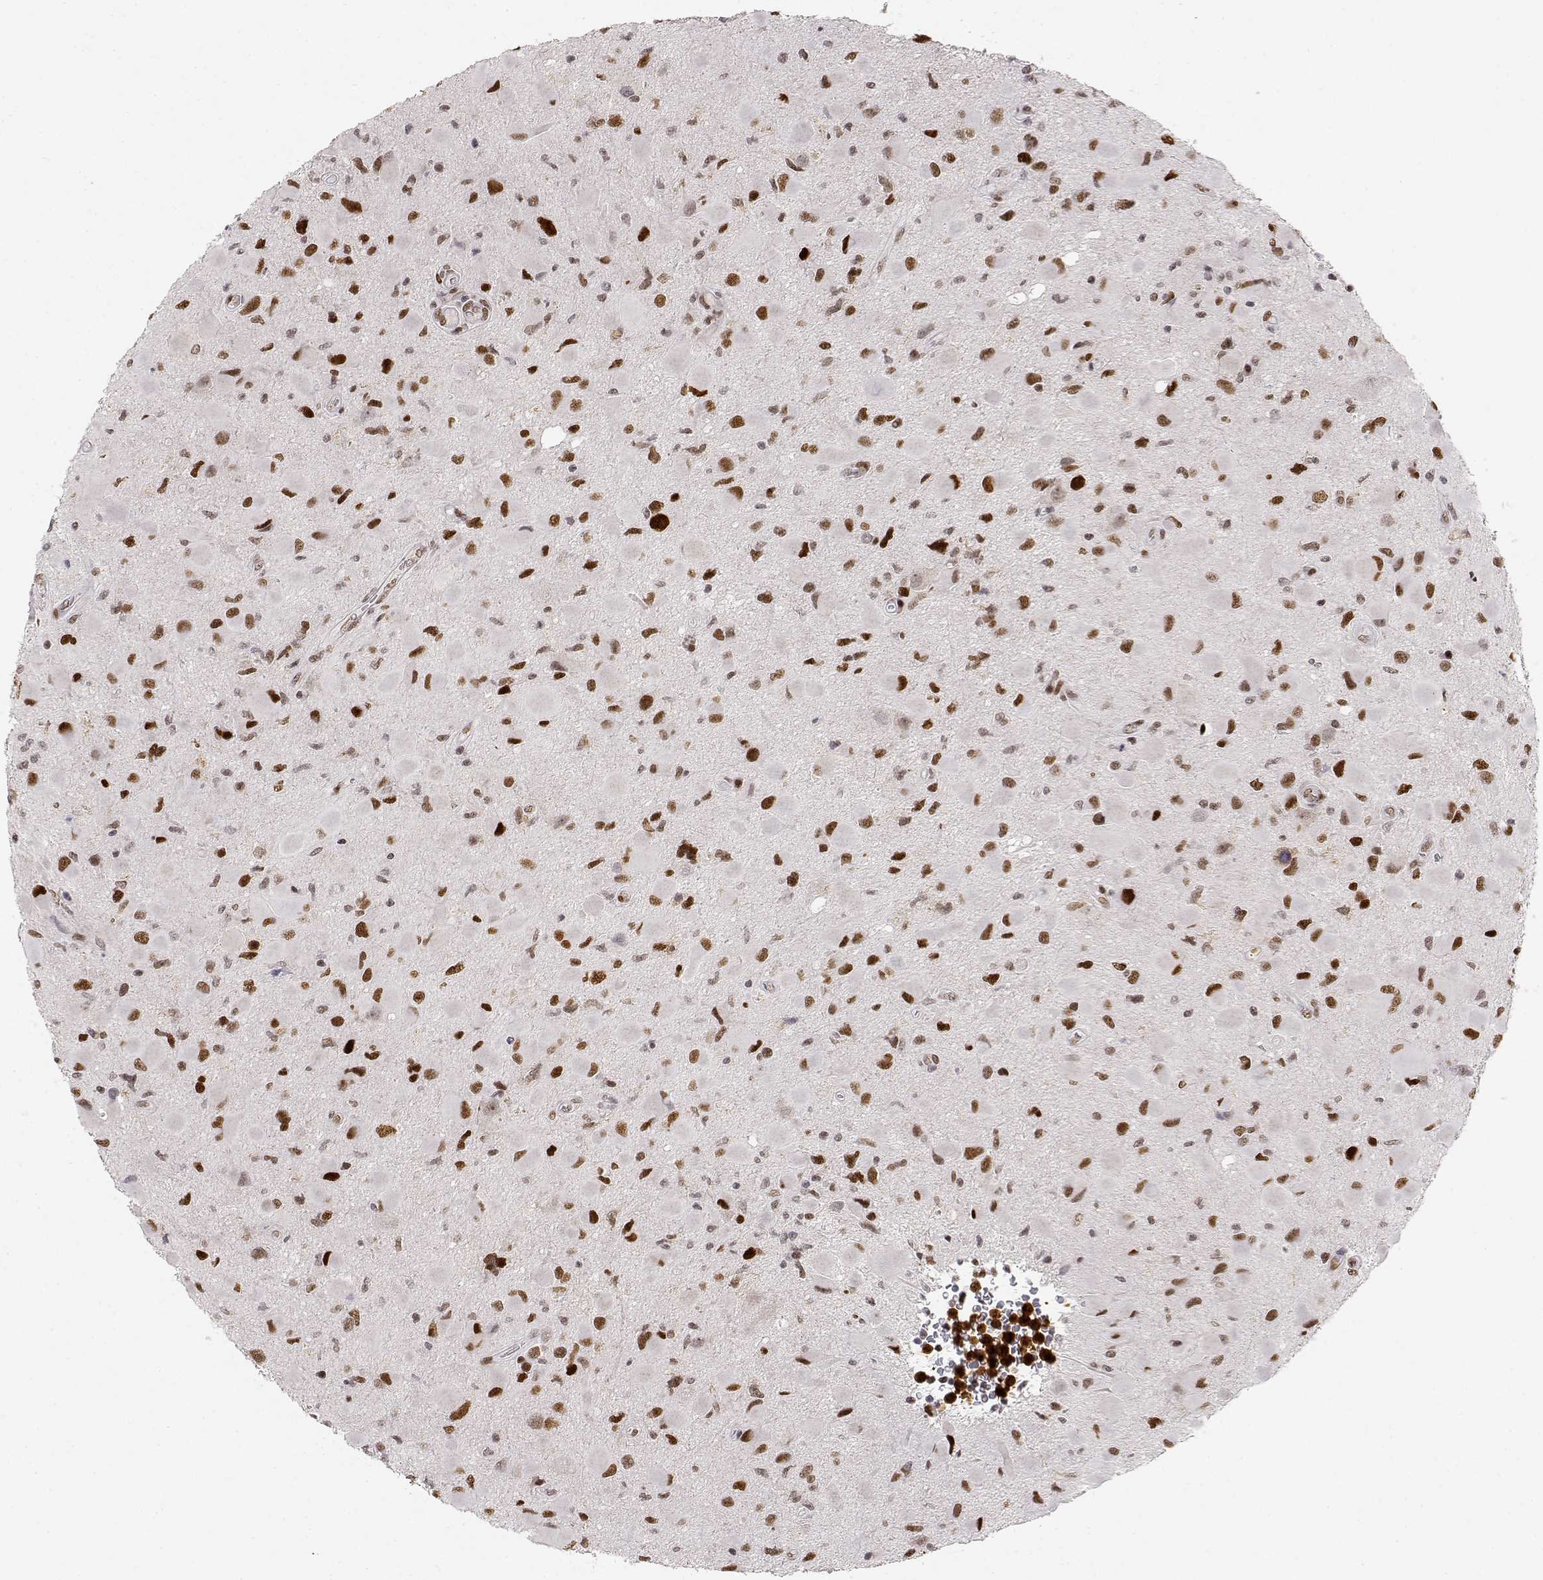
{"staining": {"intensity": "strong", "quantity": "25%-75%", "location": "nuclear"}, "tissue": "glioma", "cell_type": "Tumor cells", "image_type": "cancer", "snomed": [{"axis": "morphology", "description": "Glioma, malignant, Low grade"}, {"axis": "topography", "description": "Brain"}], "caption": "A photomicrograph of human glioma stained for a protein demonstrates strong nuclear brown staining in tumor cells.", "gene": "RSF1", "patient": {"sex": "female", "age": 32}}